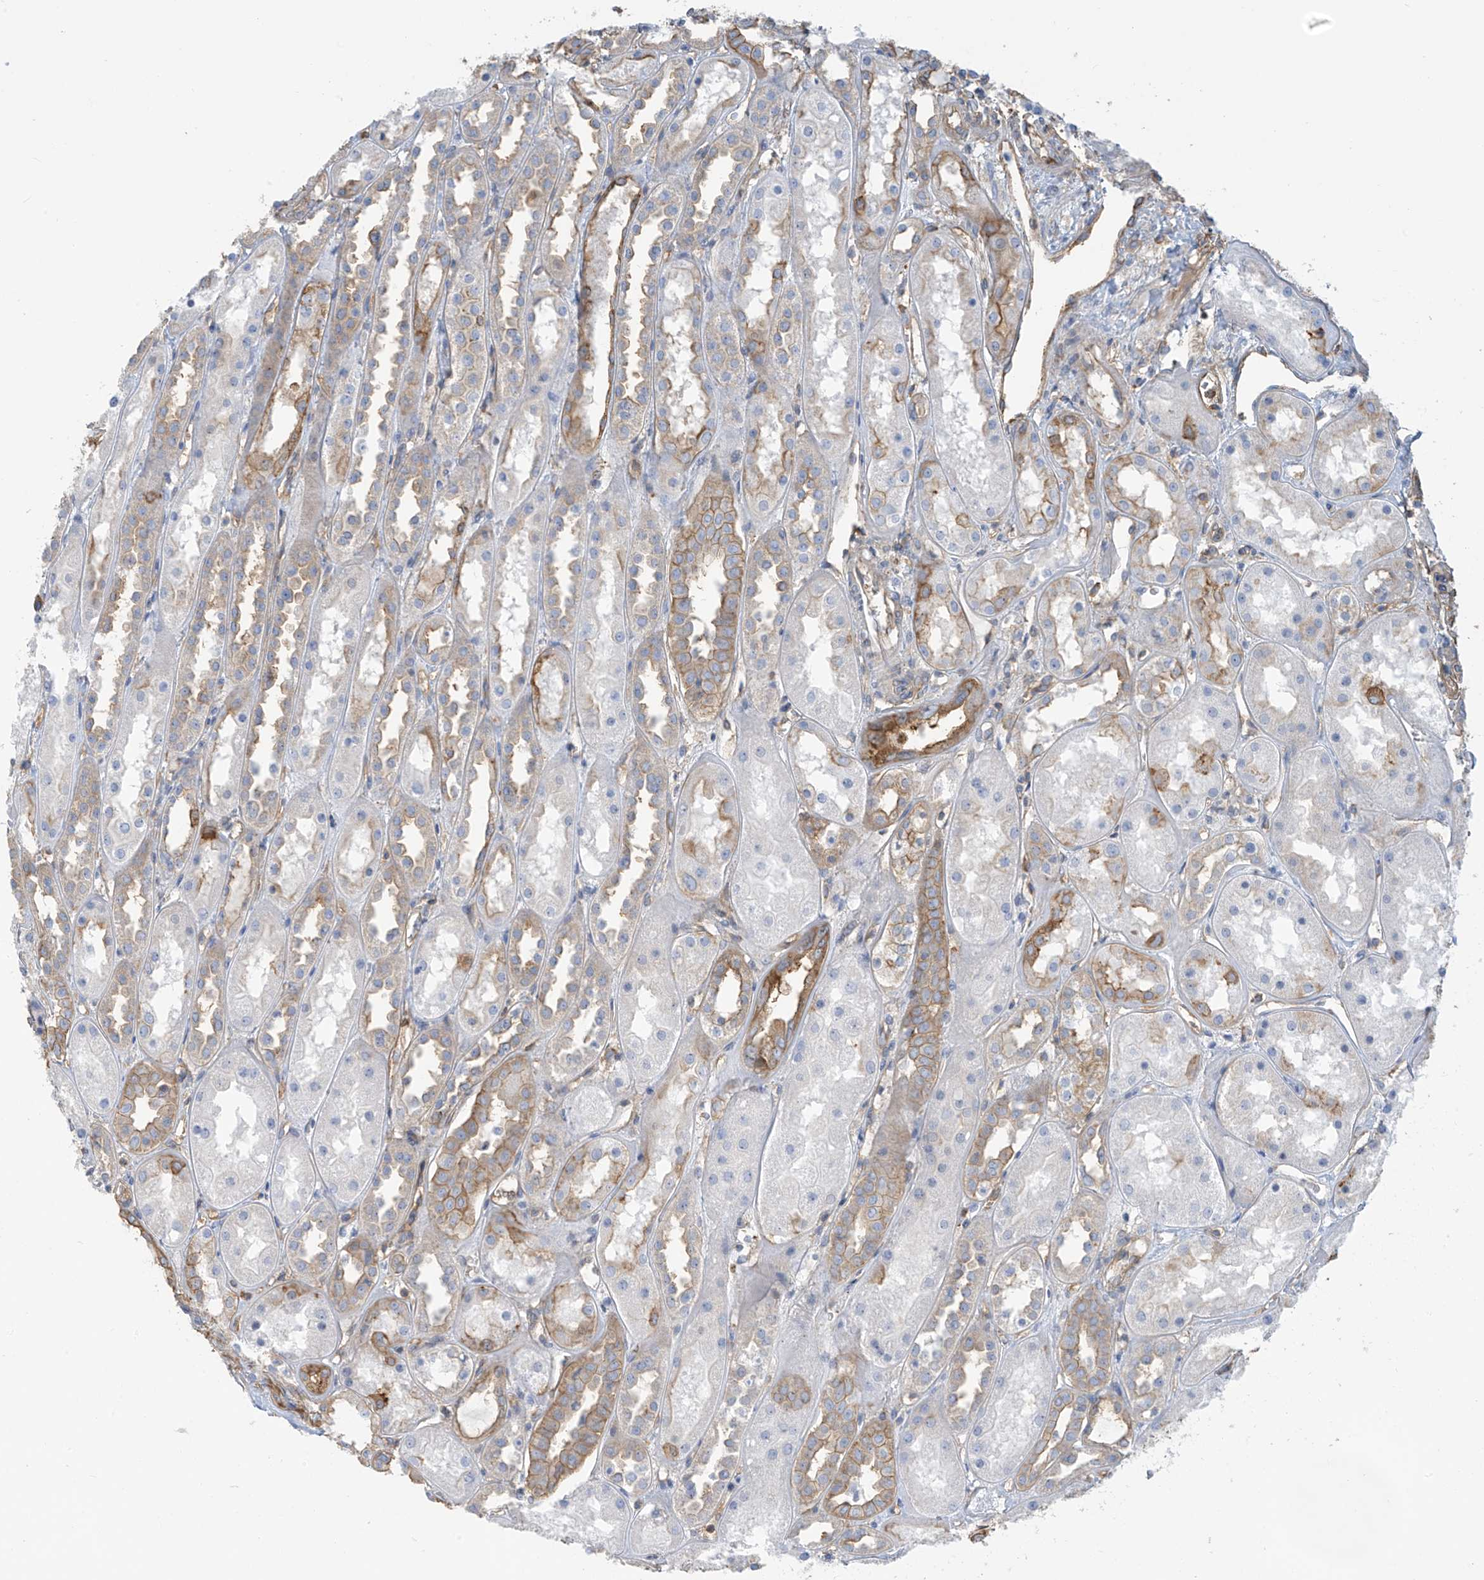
{"staining": {"intensity": "weak", "quantity": "<25%", "location": "cytoplasmic/membranous"}, "tissue": "kidney", "cell_type": "Cells in glomeruli", "image_type": "normal", "snomed": [{"axis": "morphology", "description": "Normal tissue, NOS"}, {"axis": "topography", "description": "Kidney"}], "caption": "Immunohistochemistry (IHC) histopathology image of normal kidney: kidney stained with DAB (3,3'-diaminobenzidine) displays no significant protein expression in cells in glomeruli. (Brightfield microscopy of DAB immunohistochemistry (IHC) at high magnification).", "gene": "ZNF846", "patient": {"sex": "male", "age": 70}}